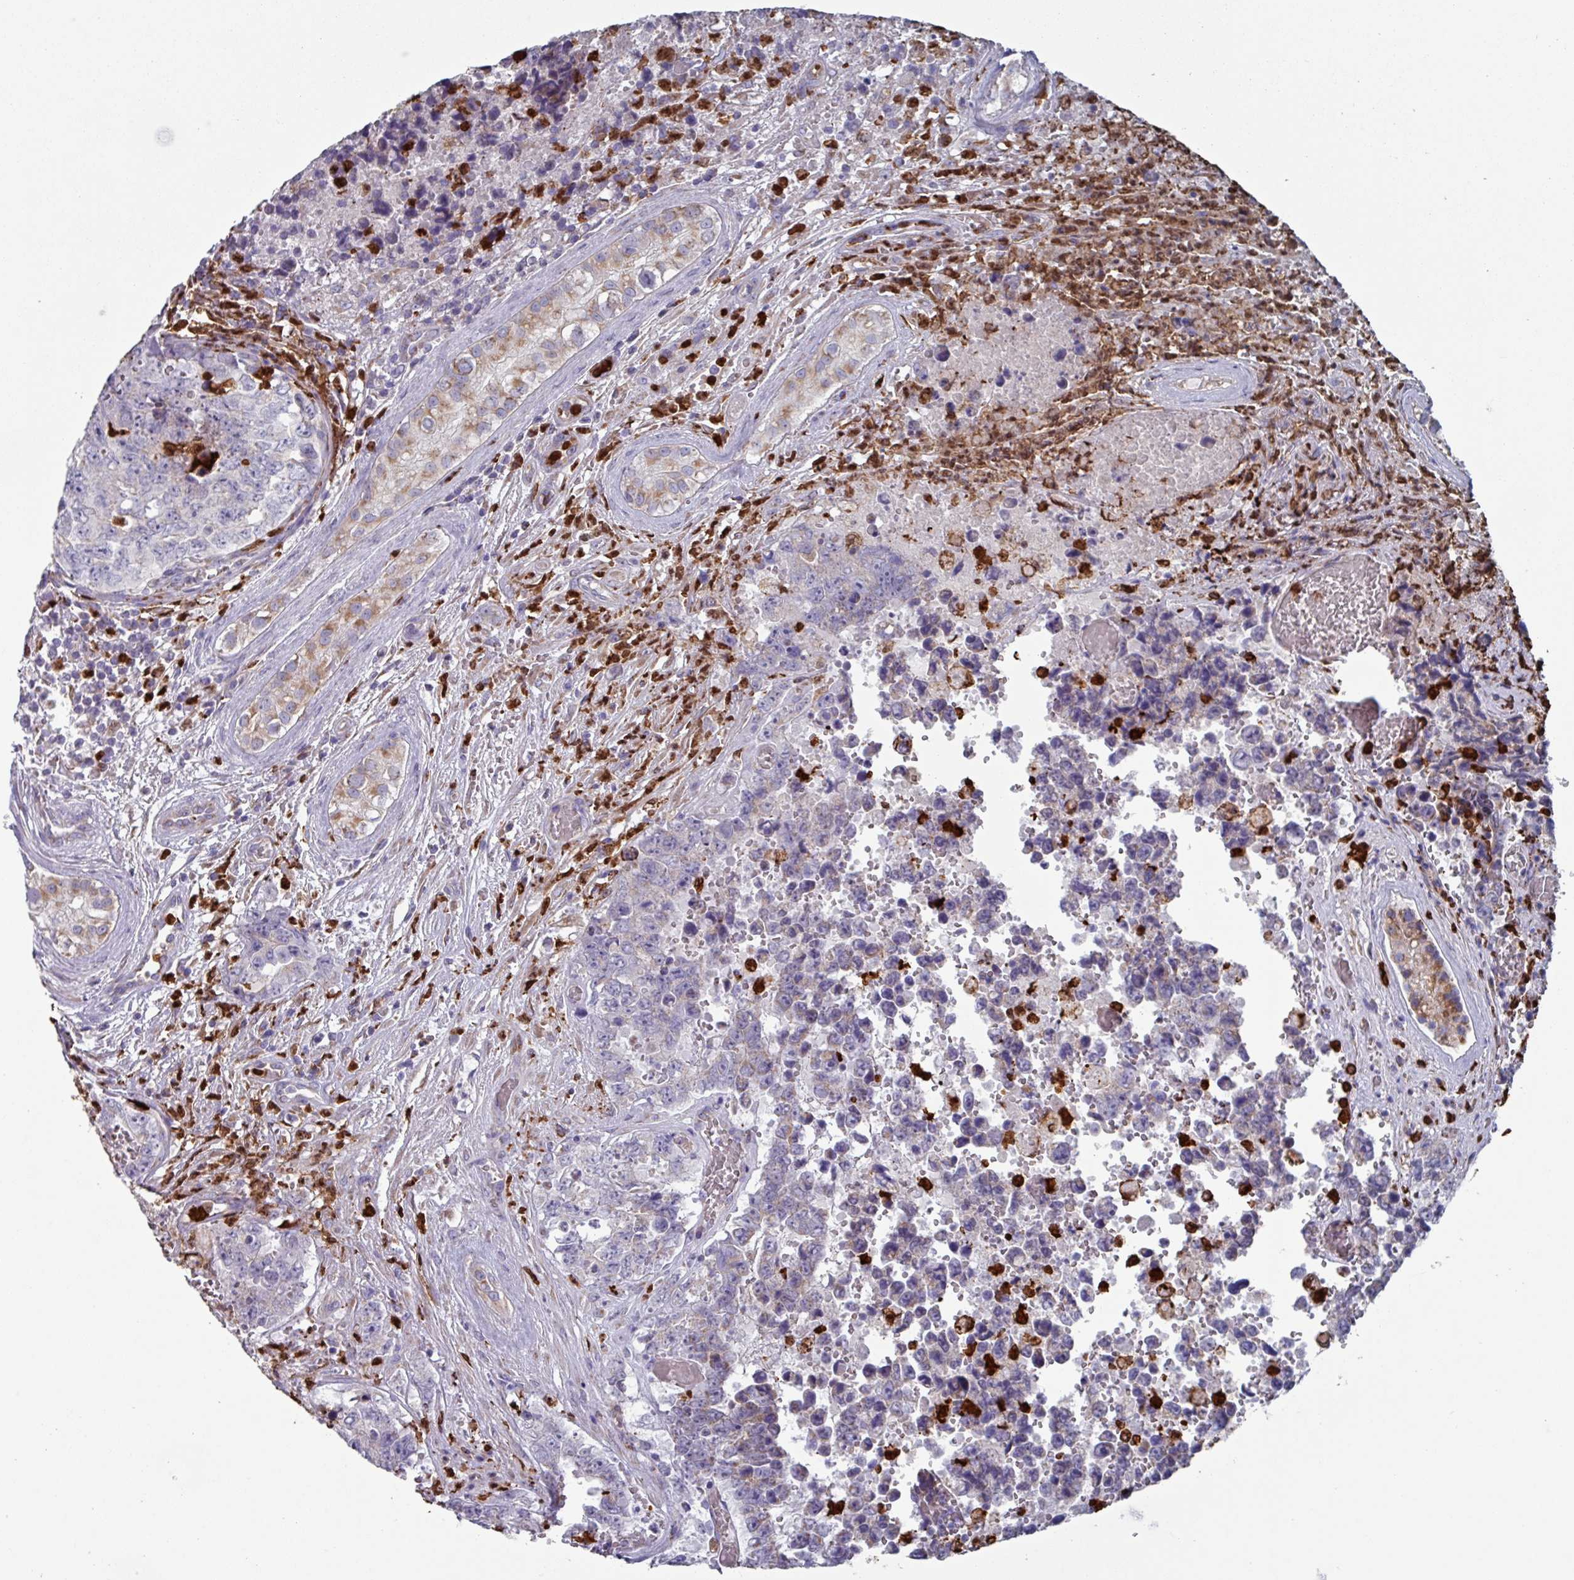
{"staining": {"intensity": "weak", "quantity": "<25%", "location": "cytoplasmic/membranous"}, "tissue": "testis cancer", "cell_type": "Tumor cells", "image_type": "cancer", "snomed": [{"axis": "morphology", "description": "Normal tissue, NOS"}, {"axis": "morphology", "description": "Carcinoma, Embryonal, NOS"}, {"axis": "topography", "description": "Testis"}, {"axis": "topography", "description": "Epididymis"}], "caption": "The photomicrograph shows no significant staining in tumor cells of testis cancer (embryonal carcinoma).", "gene": "UQCC2", "patient": {"sex": "male", "age": 25}}